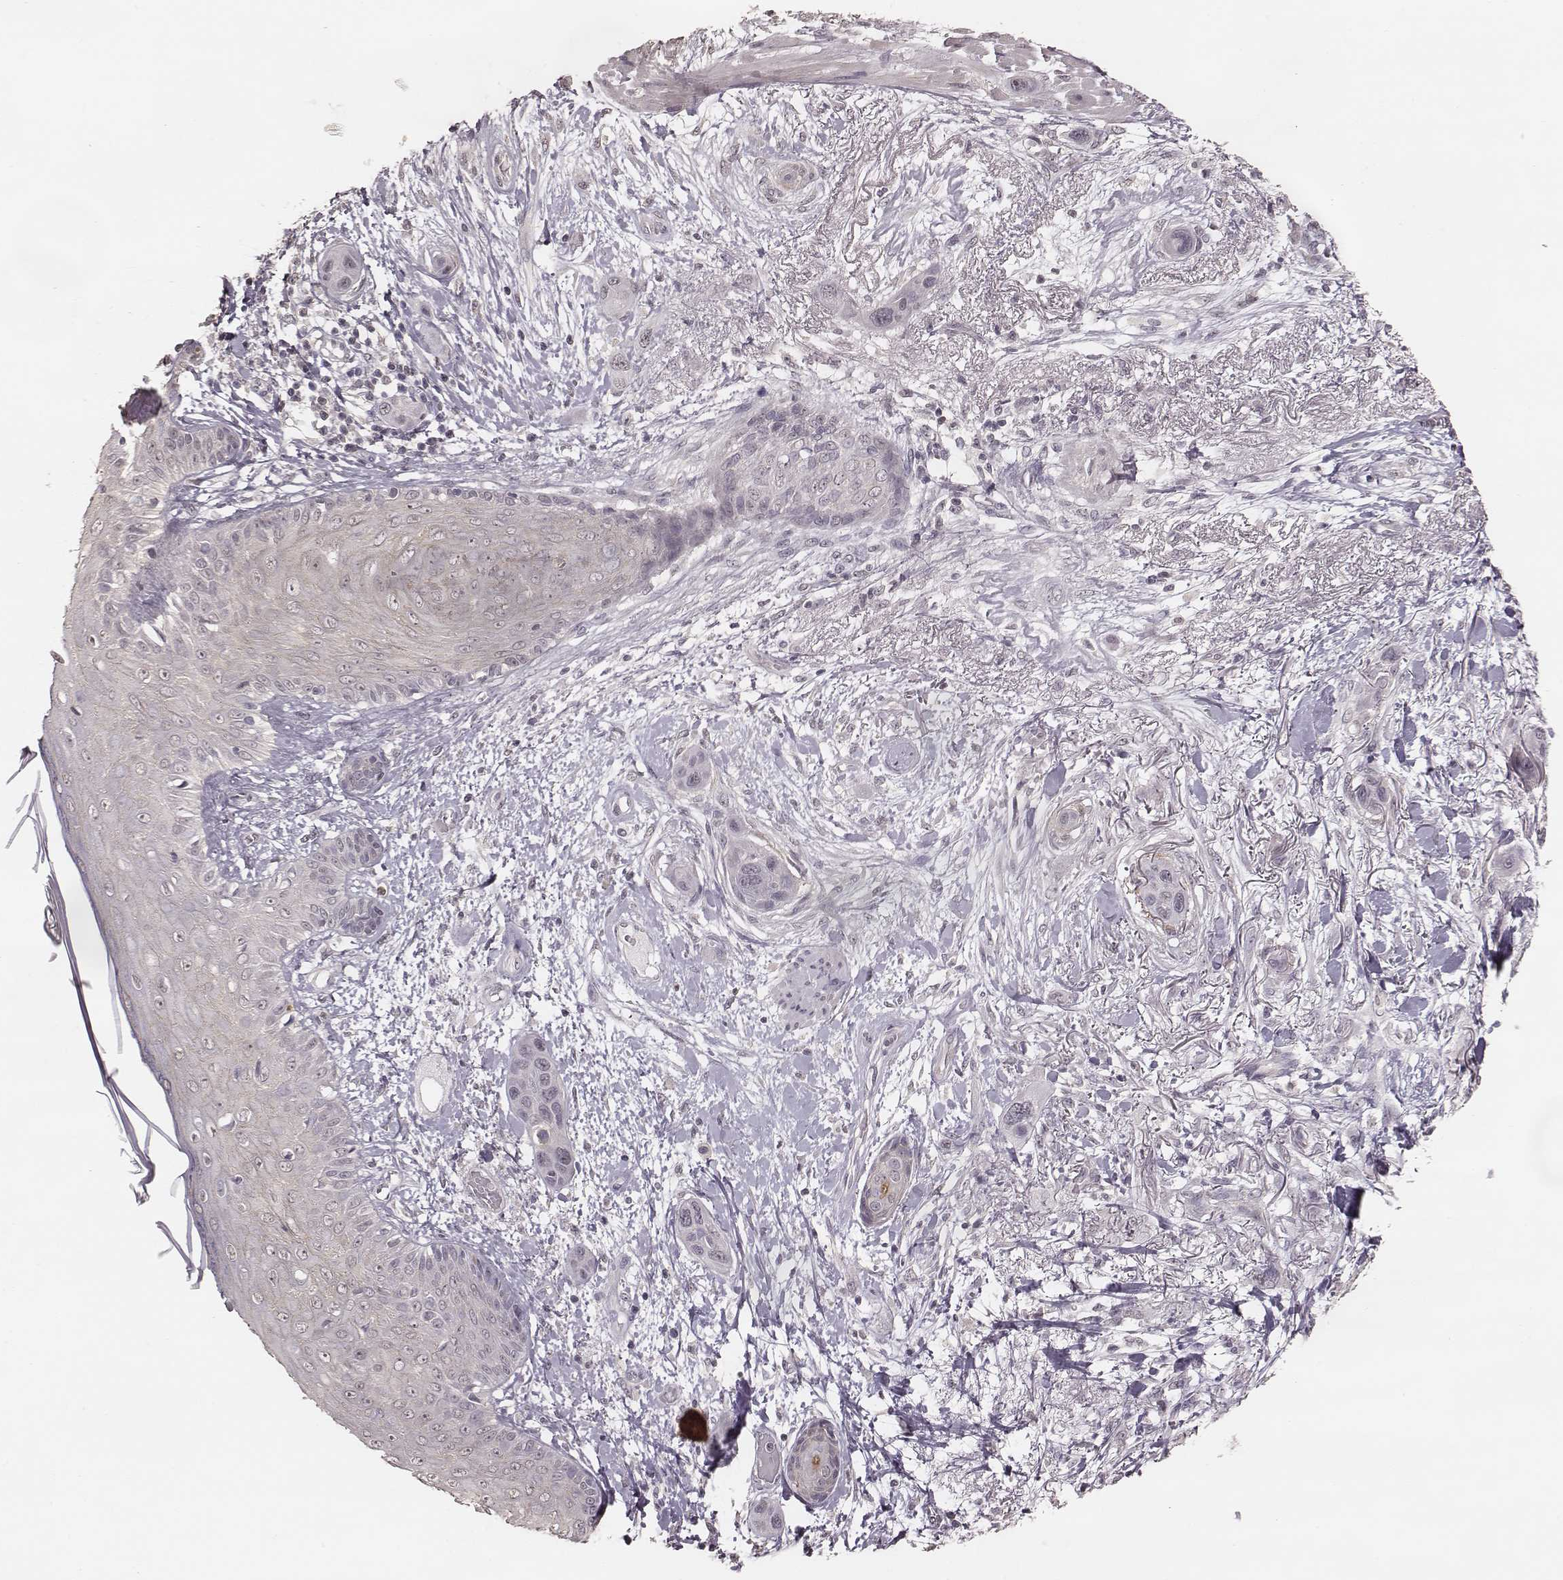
{"staining": {"intensity": "negative", "quantity": "none", "location": "none"}, "tissue": "skin cancer", "cell_type": "Tumor cells", "image_type": "cancer", "snomed": [{"axis": "morphology", "description": "Squamous cell carcinoma, NOS"}, {"axis": "topography", "description": "Skin"}], "caption": "The image exhibits no staining of tumor cells in skin cancer.", "gene": "LY6K", "patient": {"sex": "male", "age": 79}}